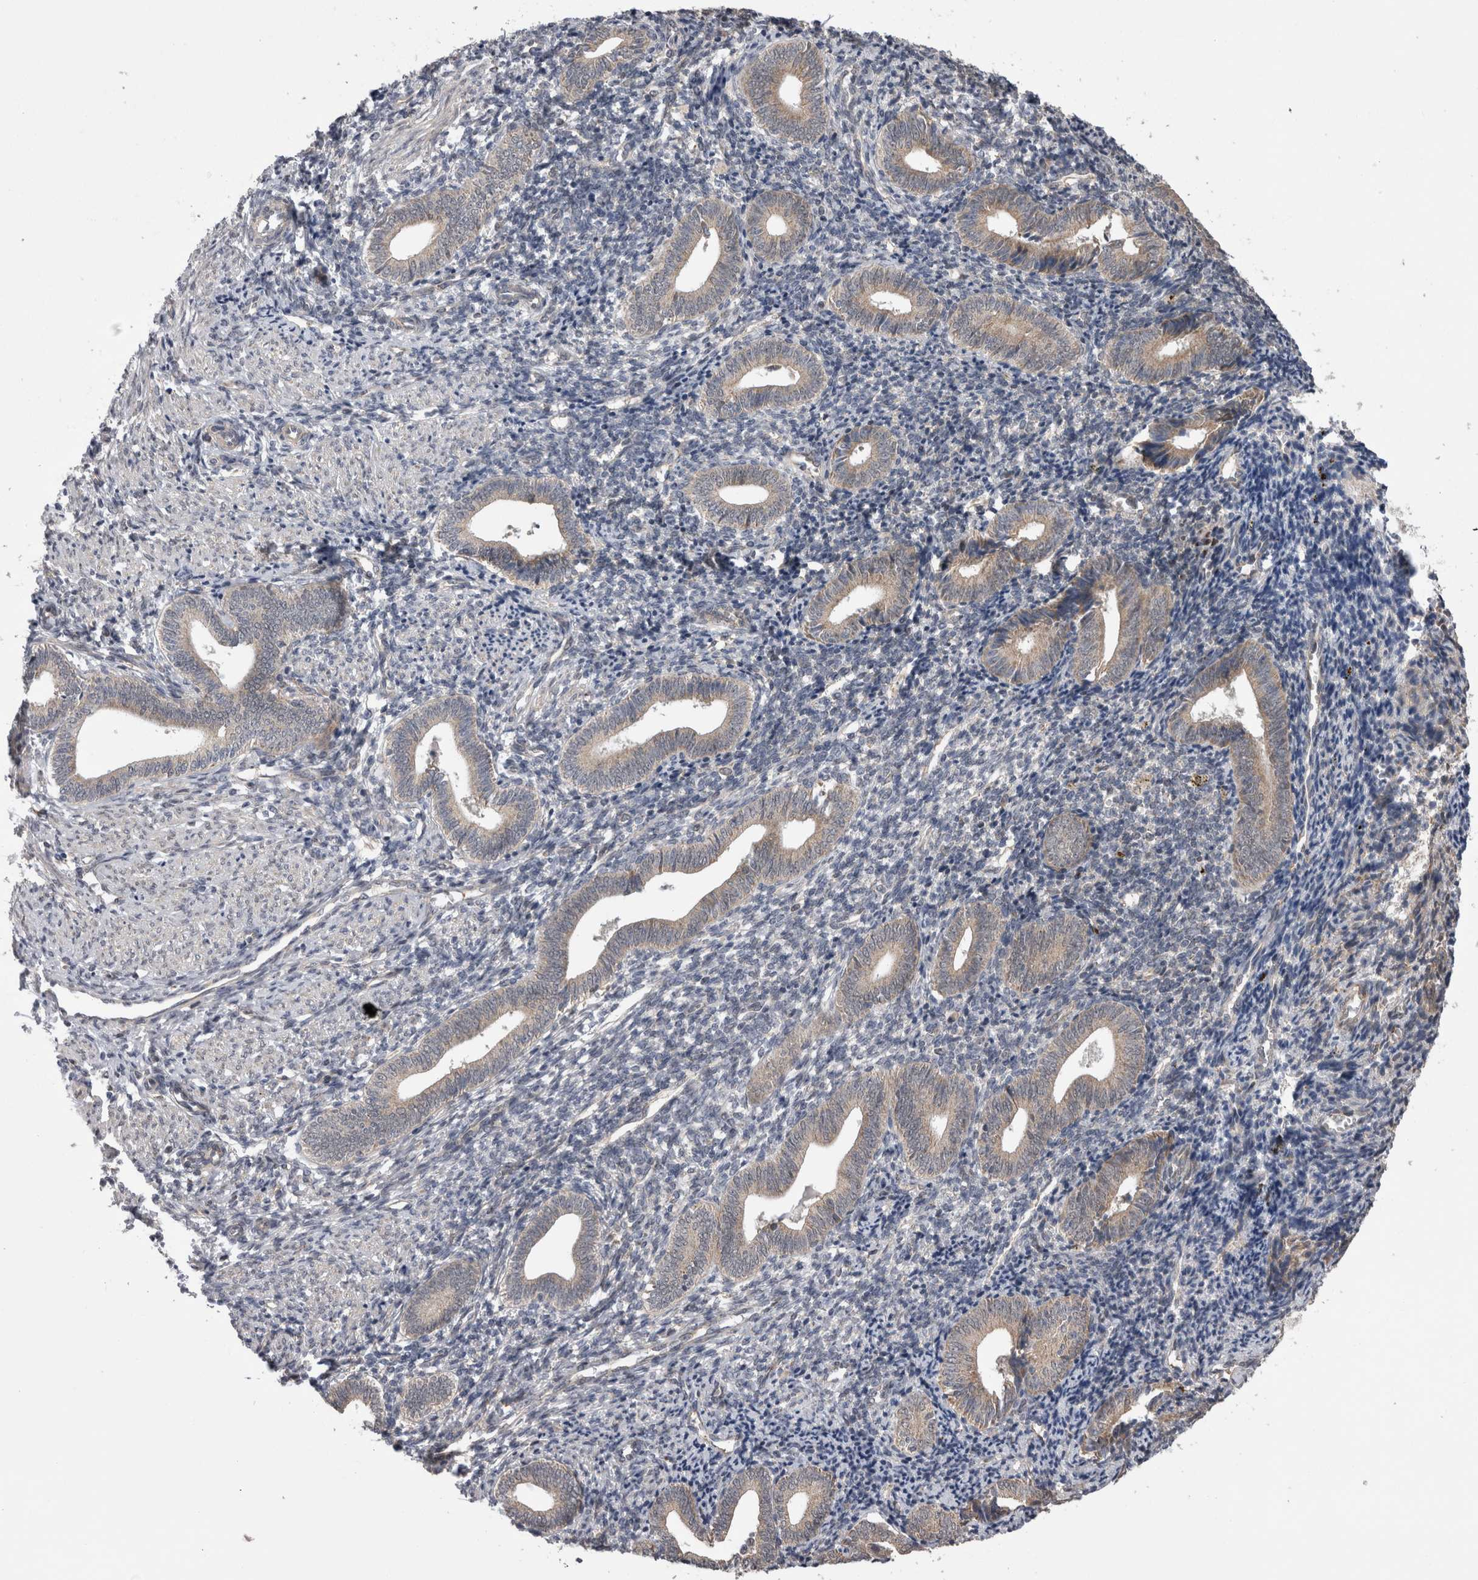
{"staining": {"intensity": "negative", "quantity": "none", "location": "none"}, "tissue": "endometrium", "cell_type": "Cells in endometrial stroma", "image_type": "normal", "snomed": [{"axis": "morphology", "description": "Normal tissue, NOS"}, {"axis": "topography", "description": "Uterus"}, {"axis": "topography", "description": "Endometrium"}], "caption": "IHC histopathology image of unremarkable endometrium stained for a protein (brown), which reveals no staining in cells in endometrial stroma.", "gene": "ARHGAP29", "patient": {"sex": "female", "age": 33}}